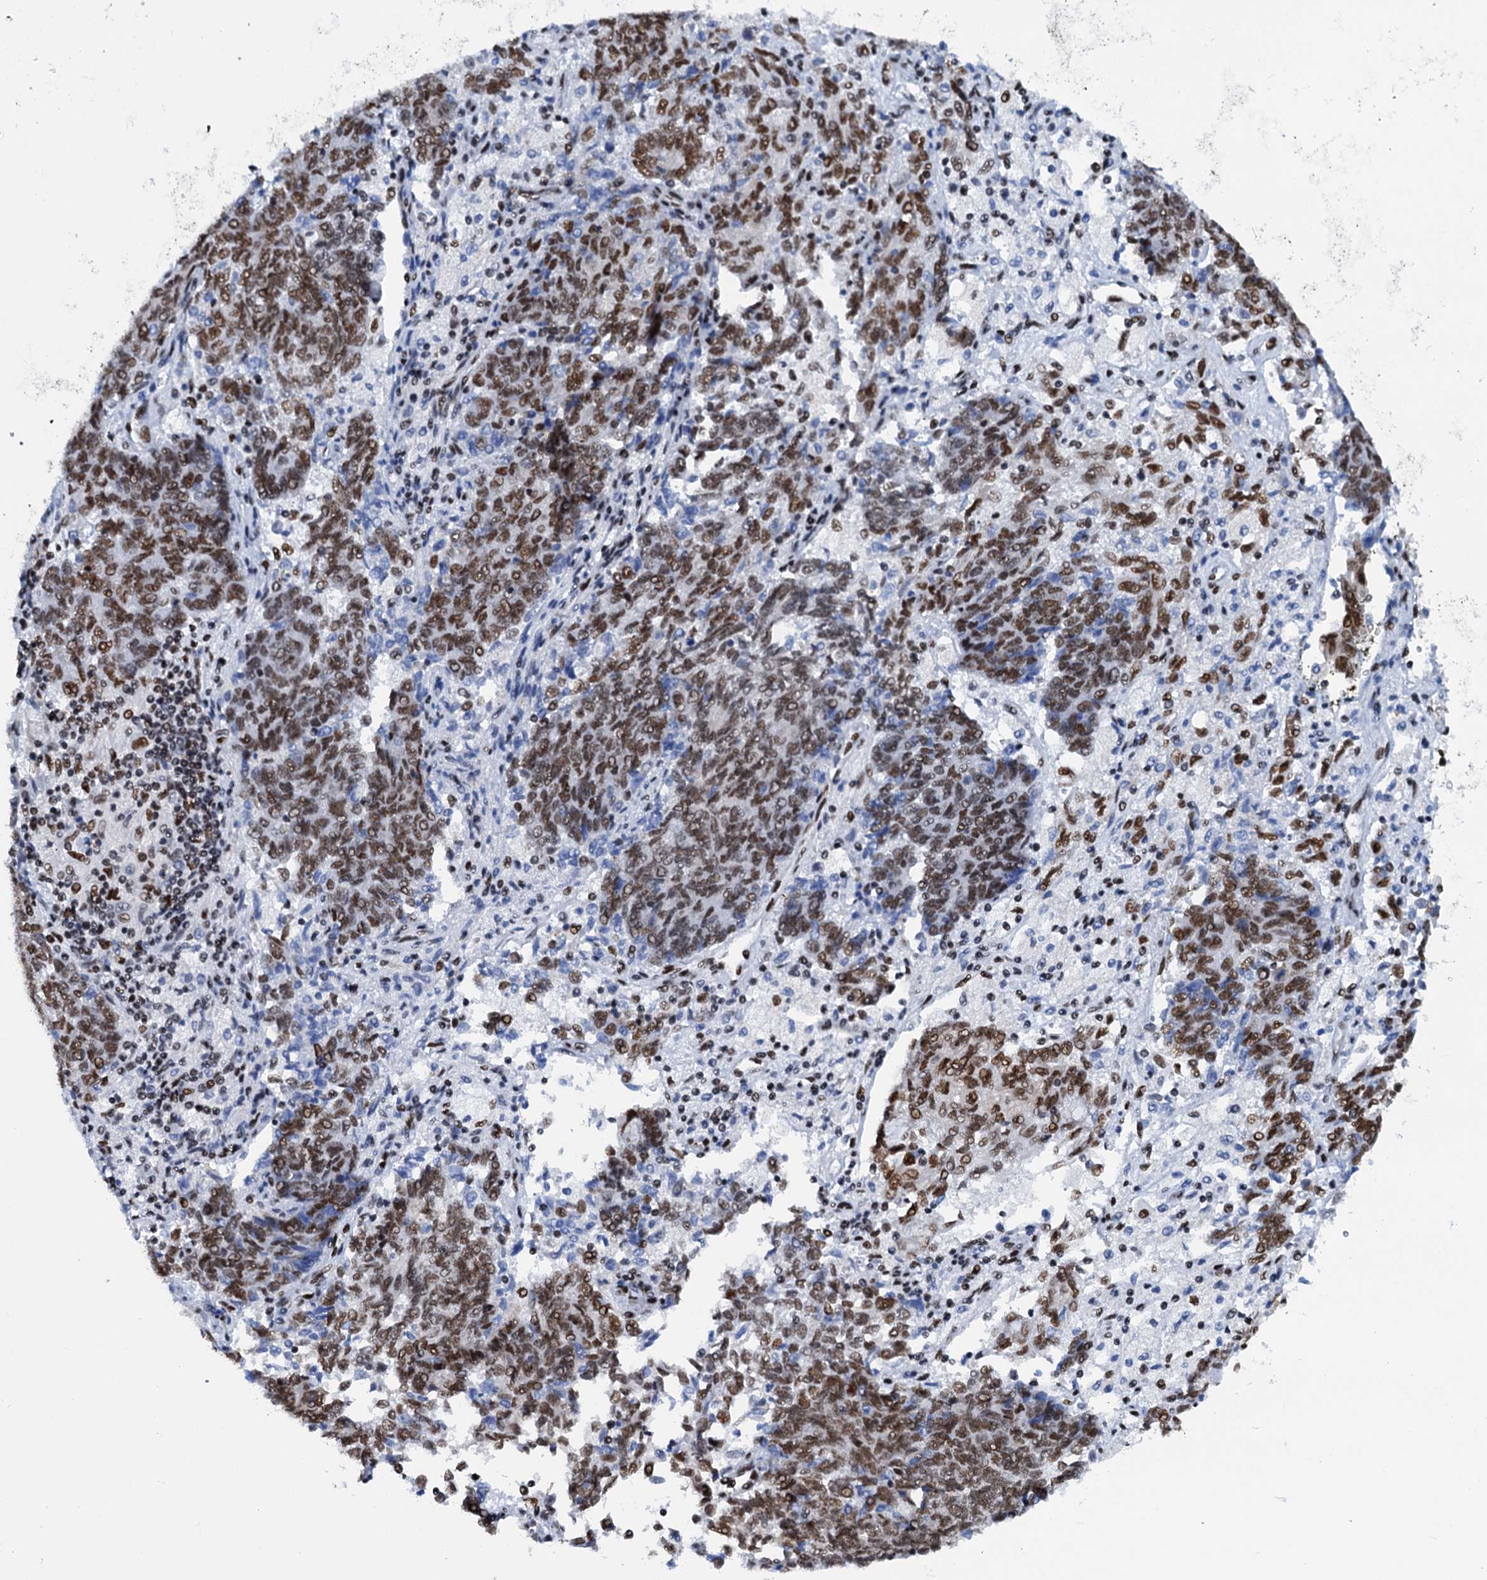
{"staining": {"intensity": "strong", "quantity": ">75%", "location": "nuclear"}, "tissue": "endometrial cancer", "cell_type": "Tumor cells", "image_type": "cancer", "snomed": [{"axis": "morphology", "description": "Adenocarcinoma, NOS"}, {"axis": "topography", "description": "Endometrium"}], "caption": "Protein positivity by immunohistochemistry (IHC) shows strong nuclear positivity in about >75% of tumor cells in endometrial cancer.", "gene": "SLTM", "patient": {"sex": "female", "age": 80}}